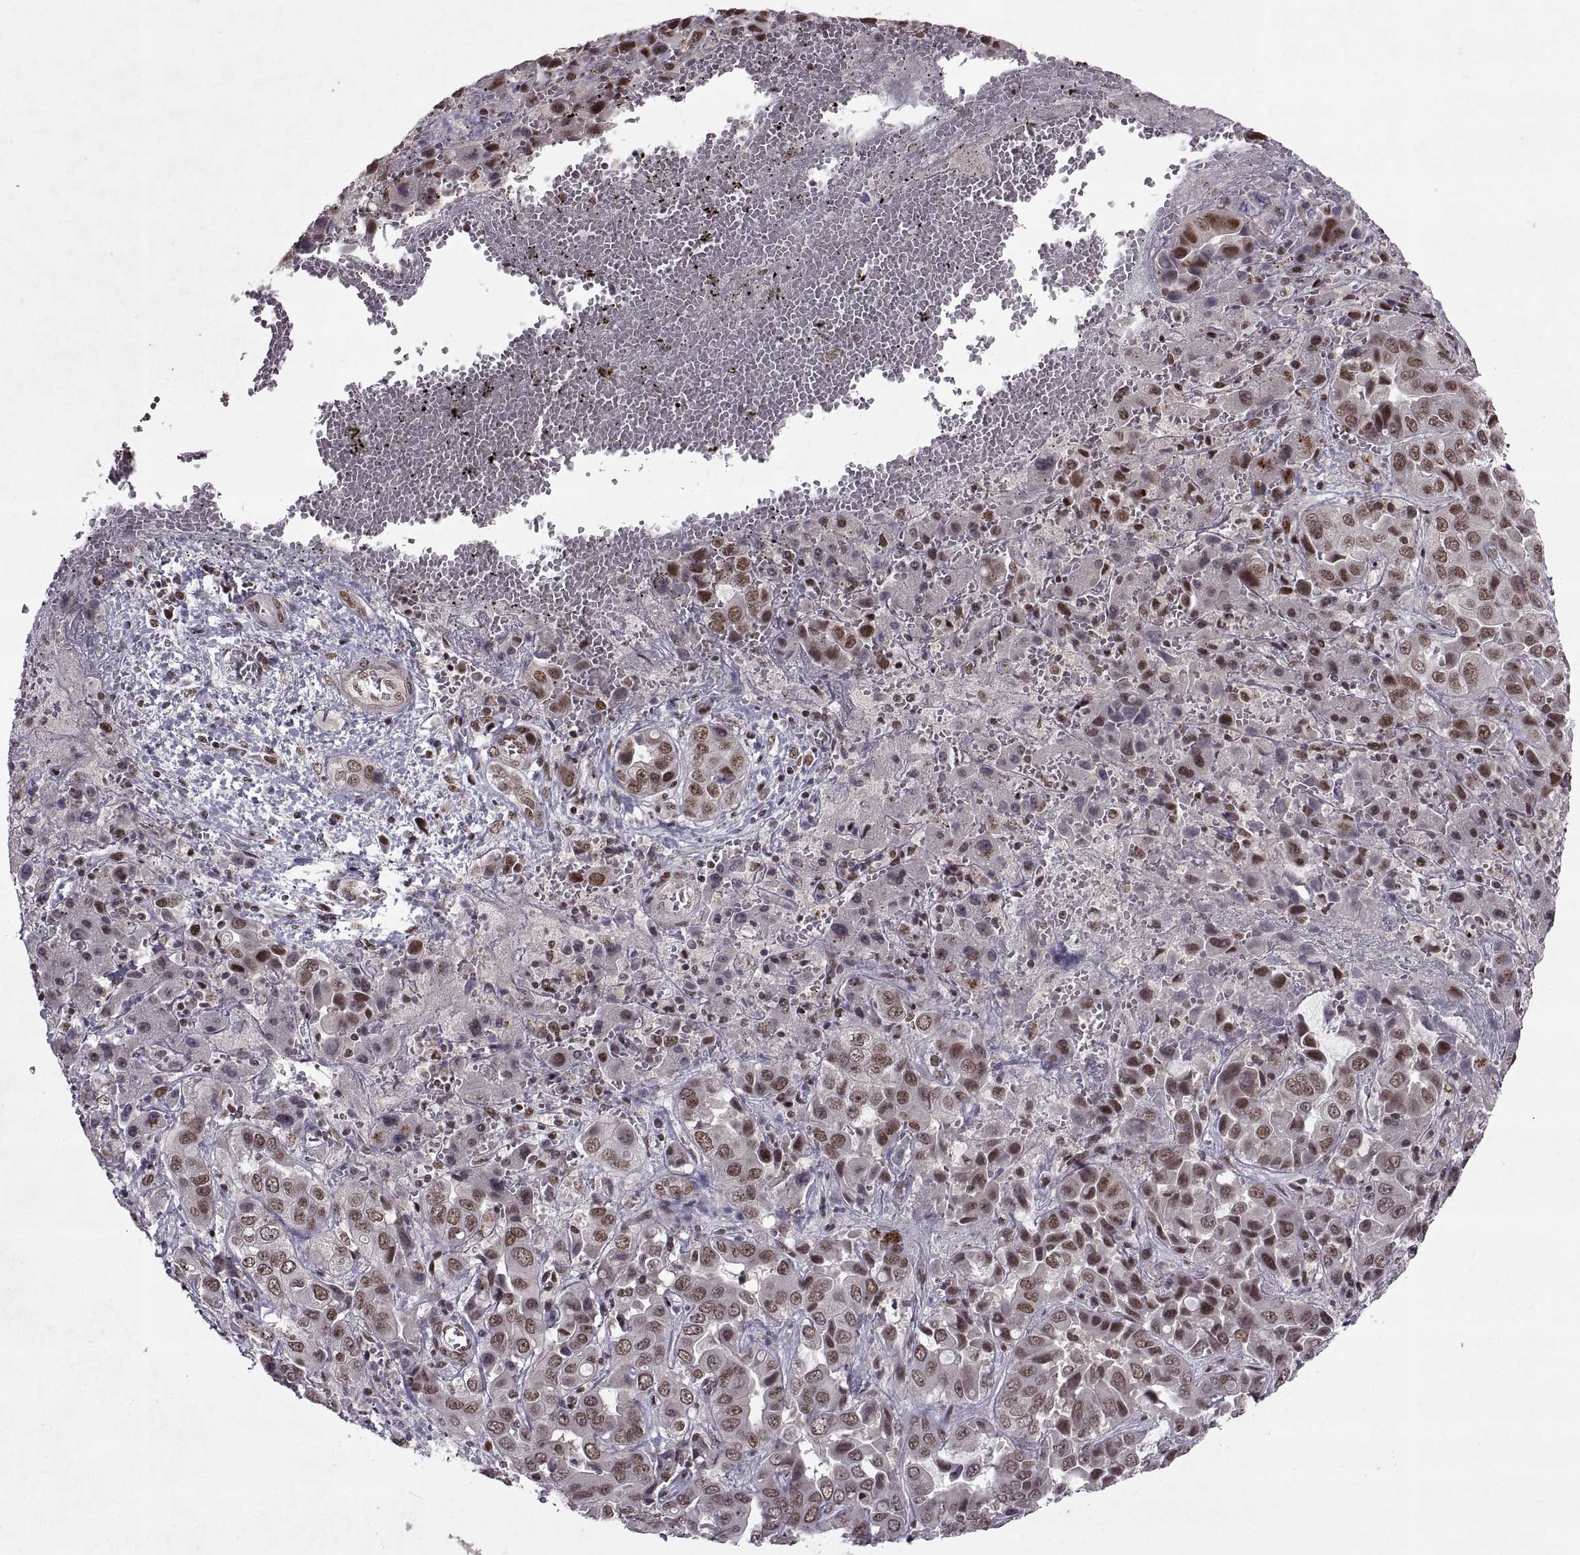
{"staining": {"intensity": "moderate", "quantity": "25%-75%", "location": "nuclear"}, "tissue": "liver cancer", "cell_type": "Tumor cells", "image_type": "cancer", "snomed": [{"axis": "morphology", "description": "Cholangiocarcinoma"}, {"axis": "topography", "description": "Liver"}], "caption": "About 25%-75% of tumor cells in human liver cancer (cholangiocarcinoma) display moderate nuclear protein positivity as visualized by brown immunohistochemical staining.", "gene": "MT1E", "patient": {"sex": "female", "age": 52}}